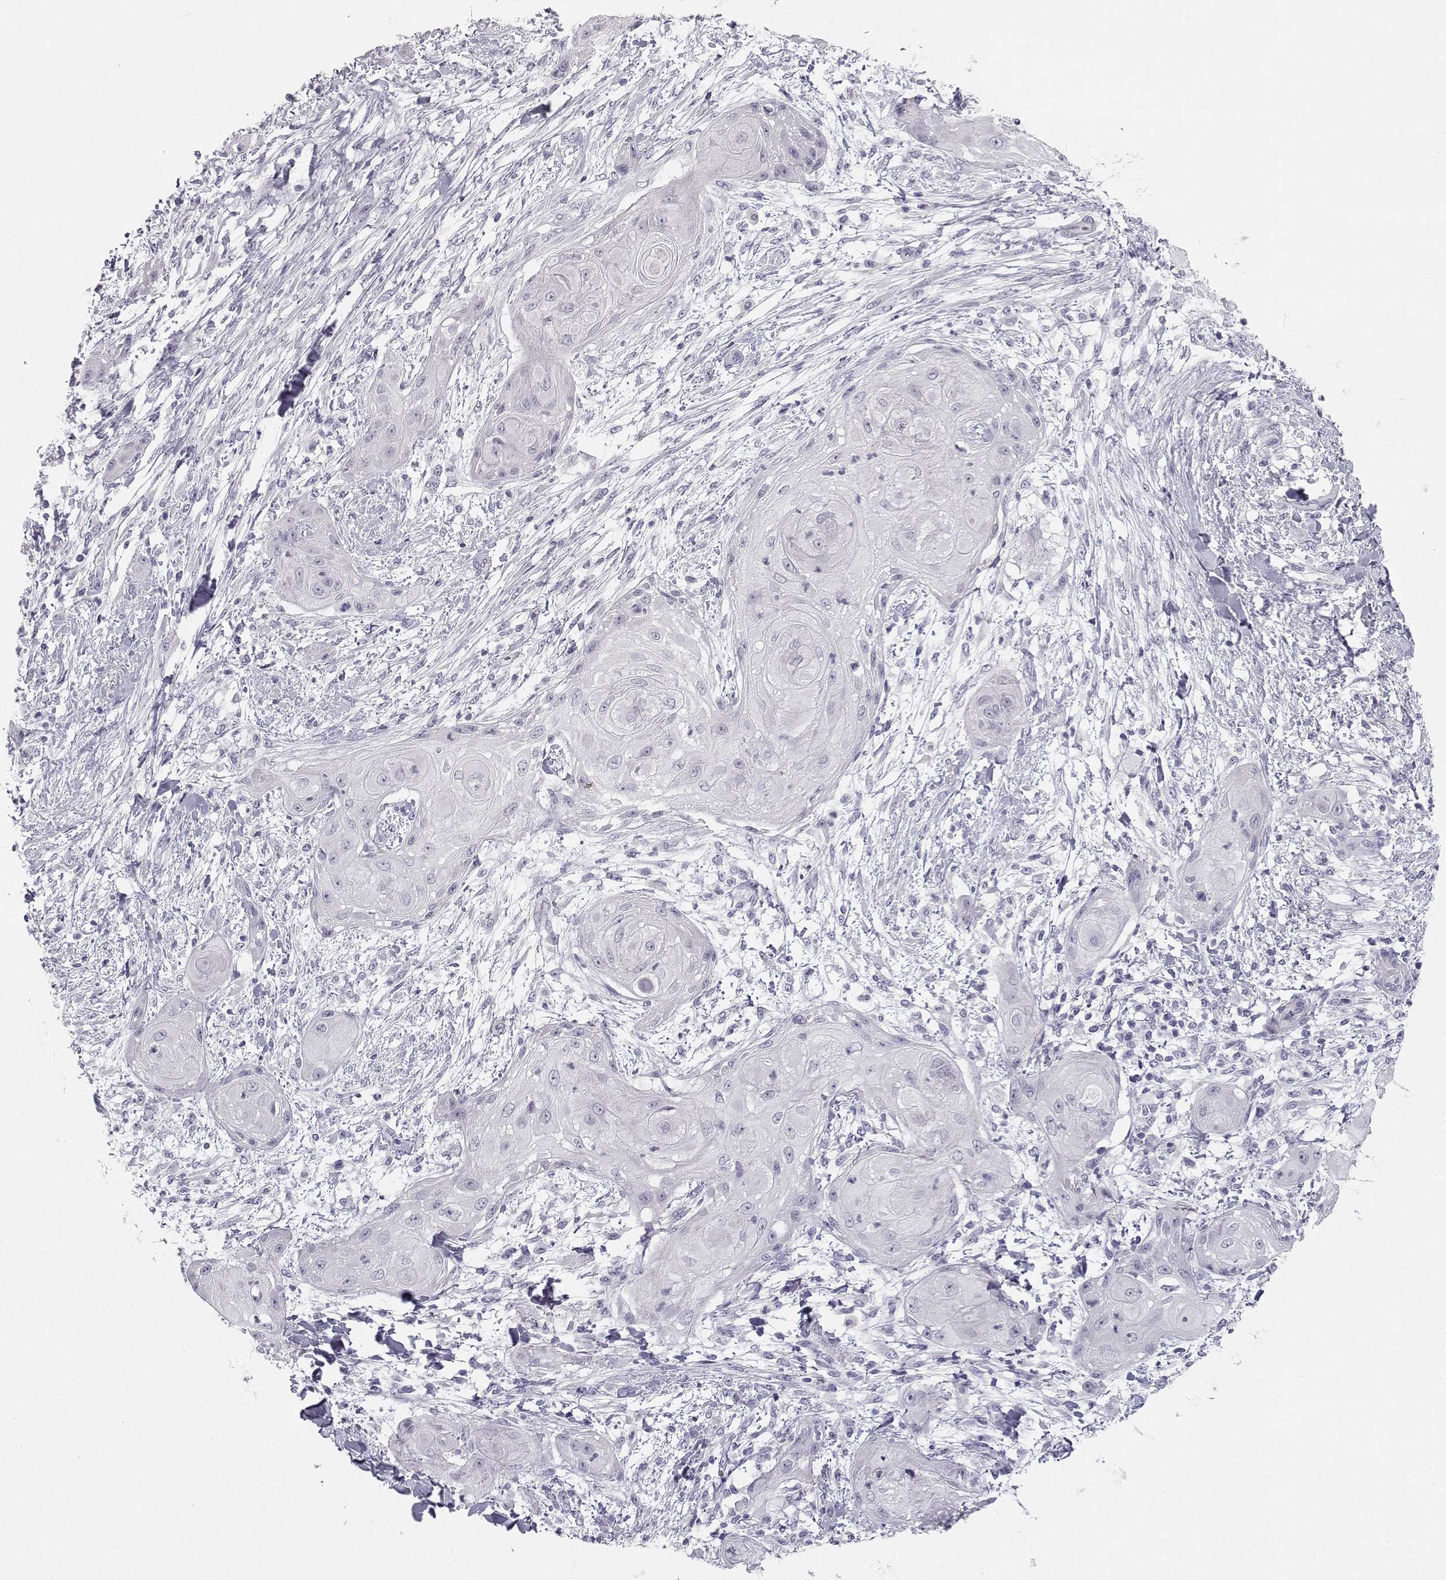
{"staining": {"intensity": "negative", "quantity": "none", "location": "none"}, "tissue": "skin cancer", "cell_type": "Tumor cells", "image_type": "cancer", "snomed": [{"axis": "morphology", "description": "Squamous cell carcinoma, NOS"}, {"axis": "topography", "description": "Skin"}], "caption": "Immunohistochemistry photomicrograph of skin cancer stained for a protein (brown), which exhibits no positivity in tumor cells. The staining is performed using DAB brown chromogen with nuclei counter-stained in using hematoxylin.", "gene": "SYCE1", "patient": {"sex": "male", "age": 62}}